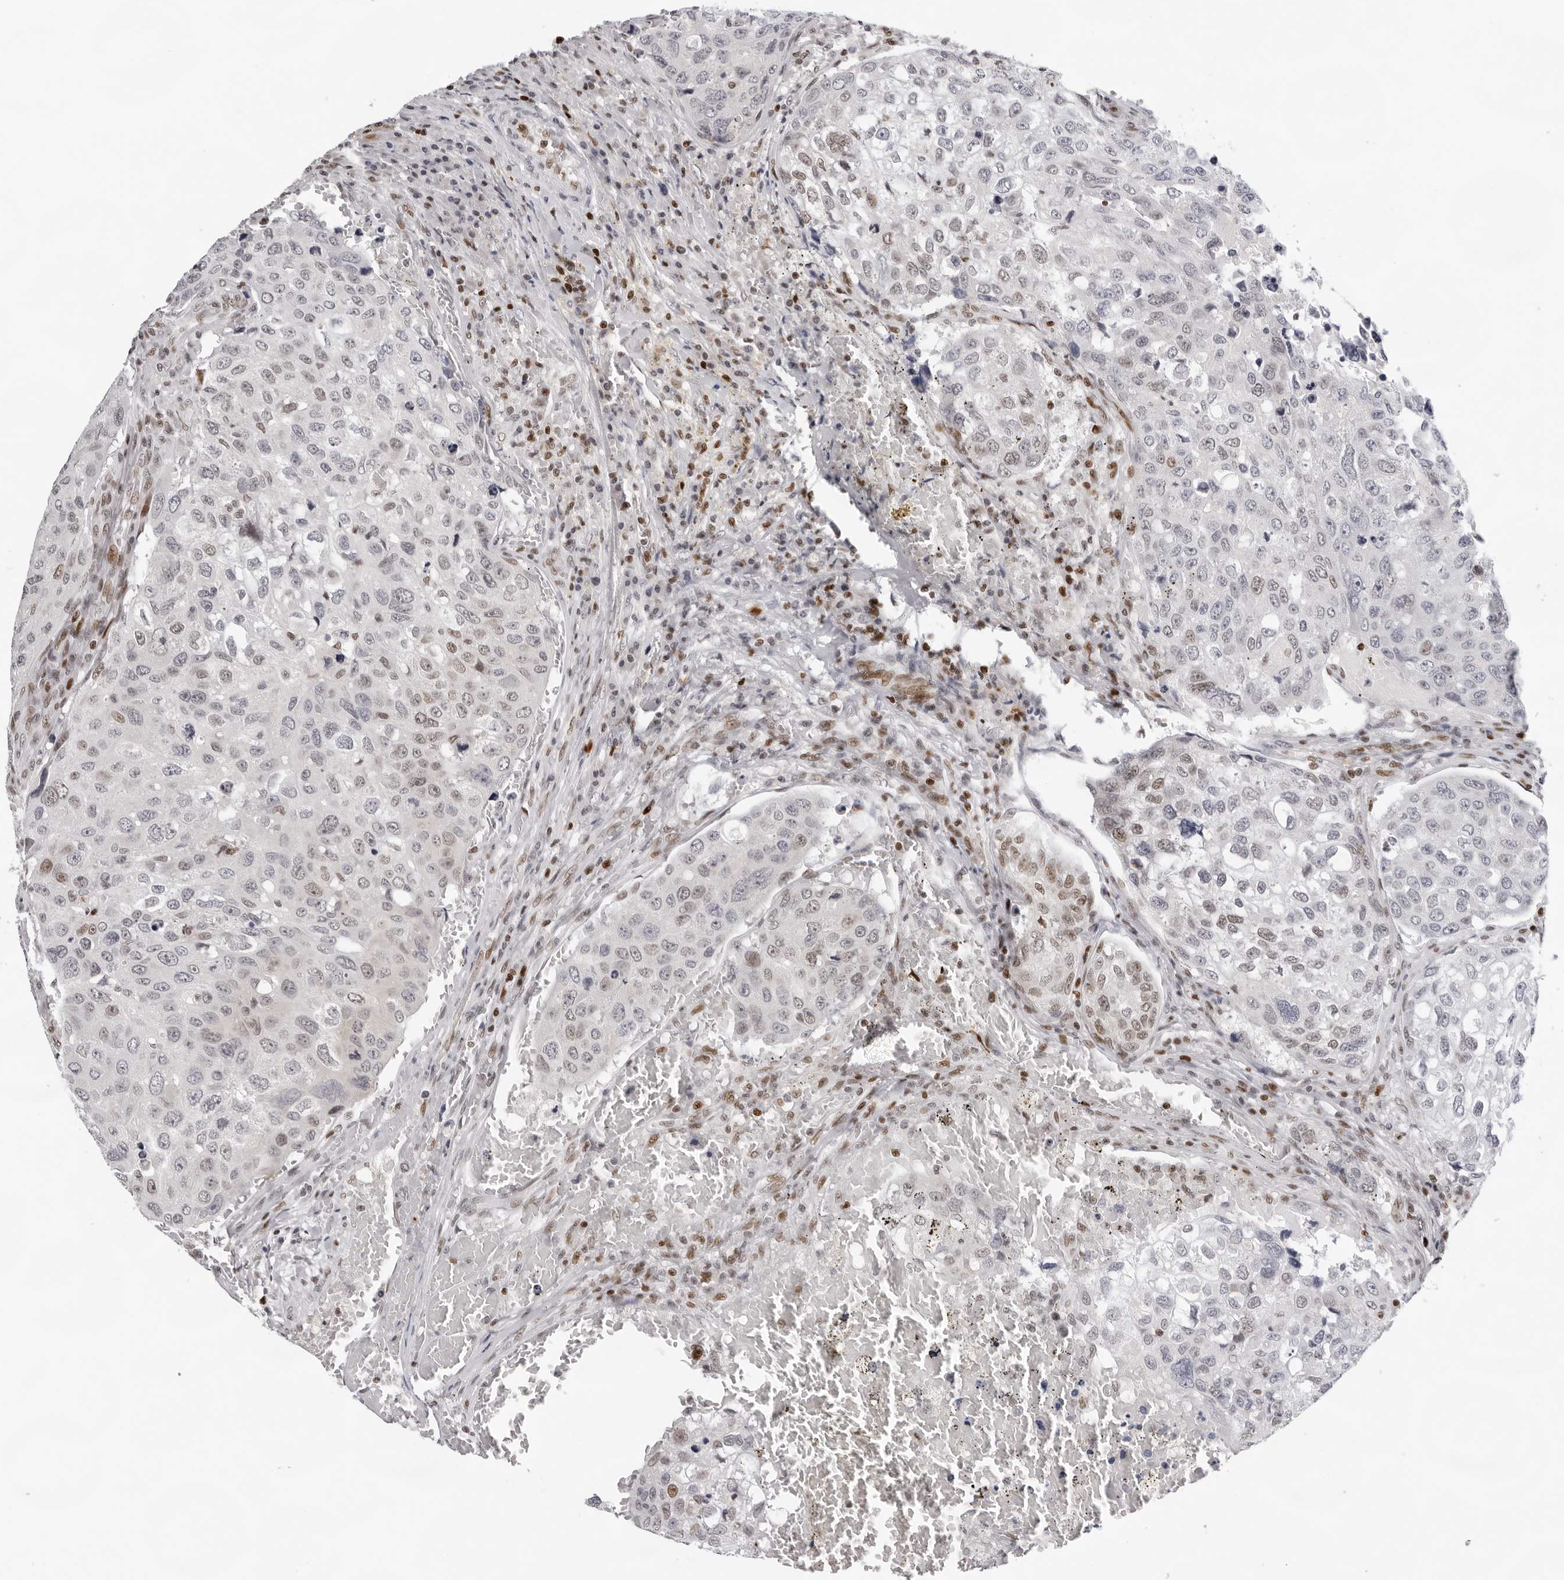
{"staining": {"intensity": "weak", "quantity": "<25%", "location": "nuclear"}, "tissue": "urothelial cancer", "cell_type": "Tumor cells", "image_type": "cancer", "snomed": [{"axis": "morphology", "description": "Urothelial carcinoma, High grade"}, {"axis": "topography", "description": "Lymph node"}, {"axis": "topography", "description": "Urinary bladder"}], "caption": "DAB immunohistochemical staining of human urothelial cancer exhibits no significant positivity in tumor cells.", "gene": "OGG1", "patient": {"sex": "male", "age": 51}}